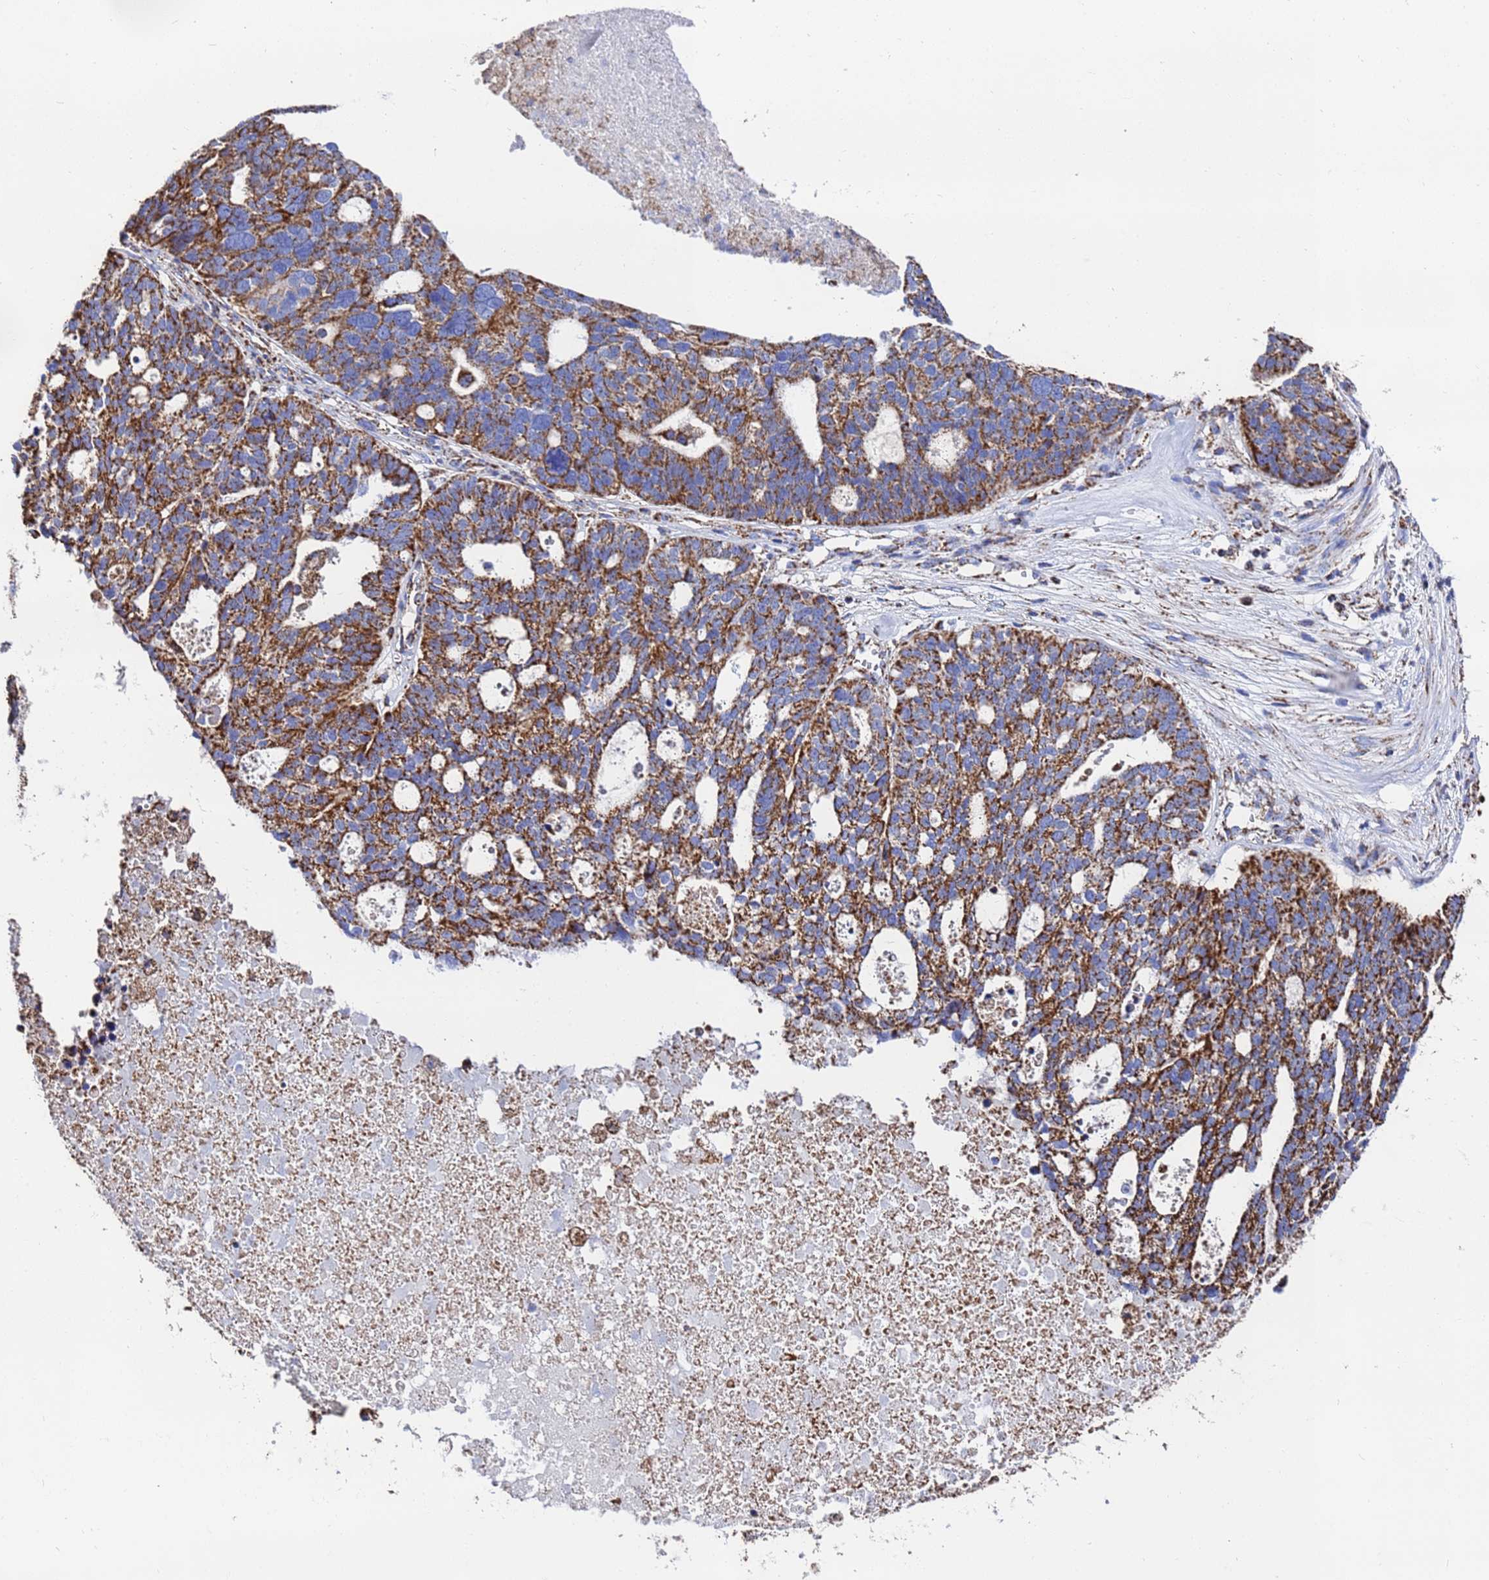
{"staining": {"intensity": "strong", "quantity": ">75%", "location": "cytoplasmic/membranous"}, "tissue": "ovarian cancer", "cell_type": "Tumor cells", "image_type": "cancer", "snomed": [{"axis": "morphology", "description": "Cystadenocarcinoma, serous, NOS"}, {"axis": "topography", "description": "Ovary"}], "caption": "Immunohistochemistry (IHC) photomicrograph of human ovarian cancer (serous cystadenocarcinoma) stained for a protein (brown), which demonstrates high levels of strong cytoplasmic/membranous expression in approximately >75% of tumor cells.", "gene": "GLUD1", "patient": {"sex": "female", "age": 59}}